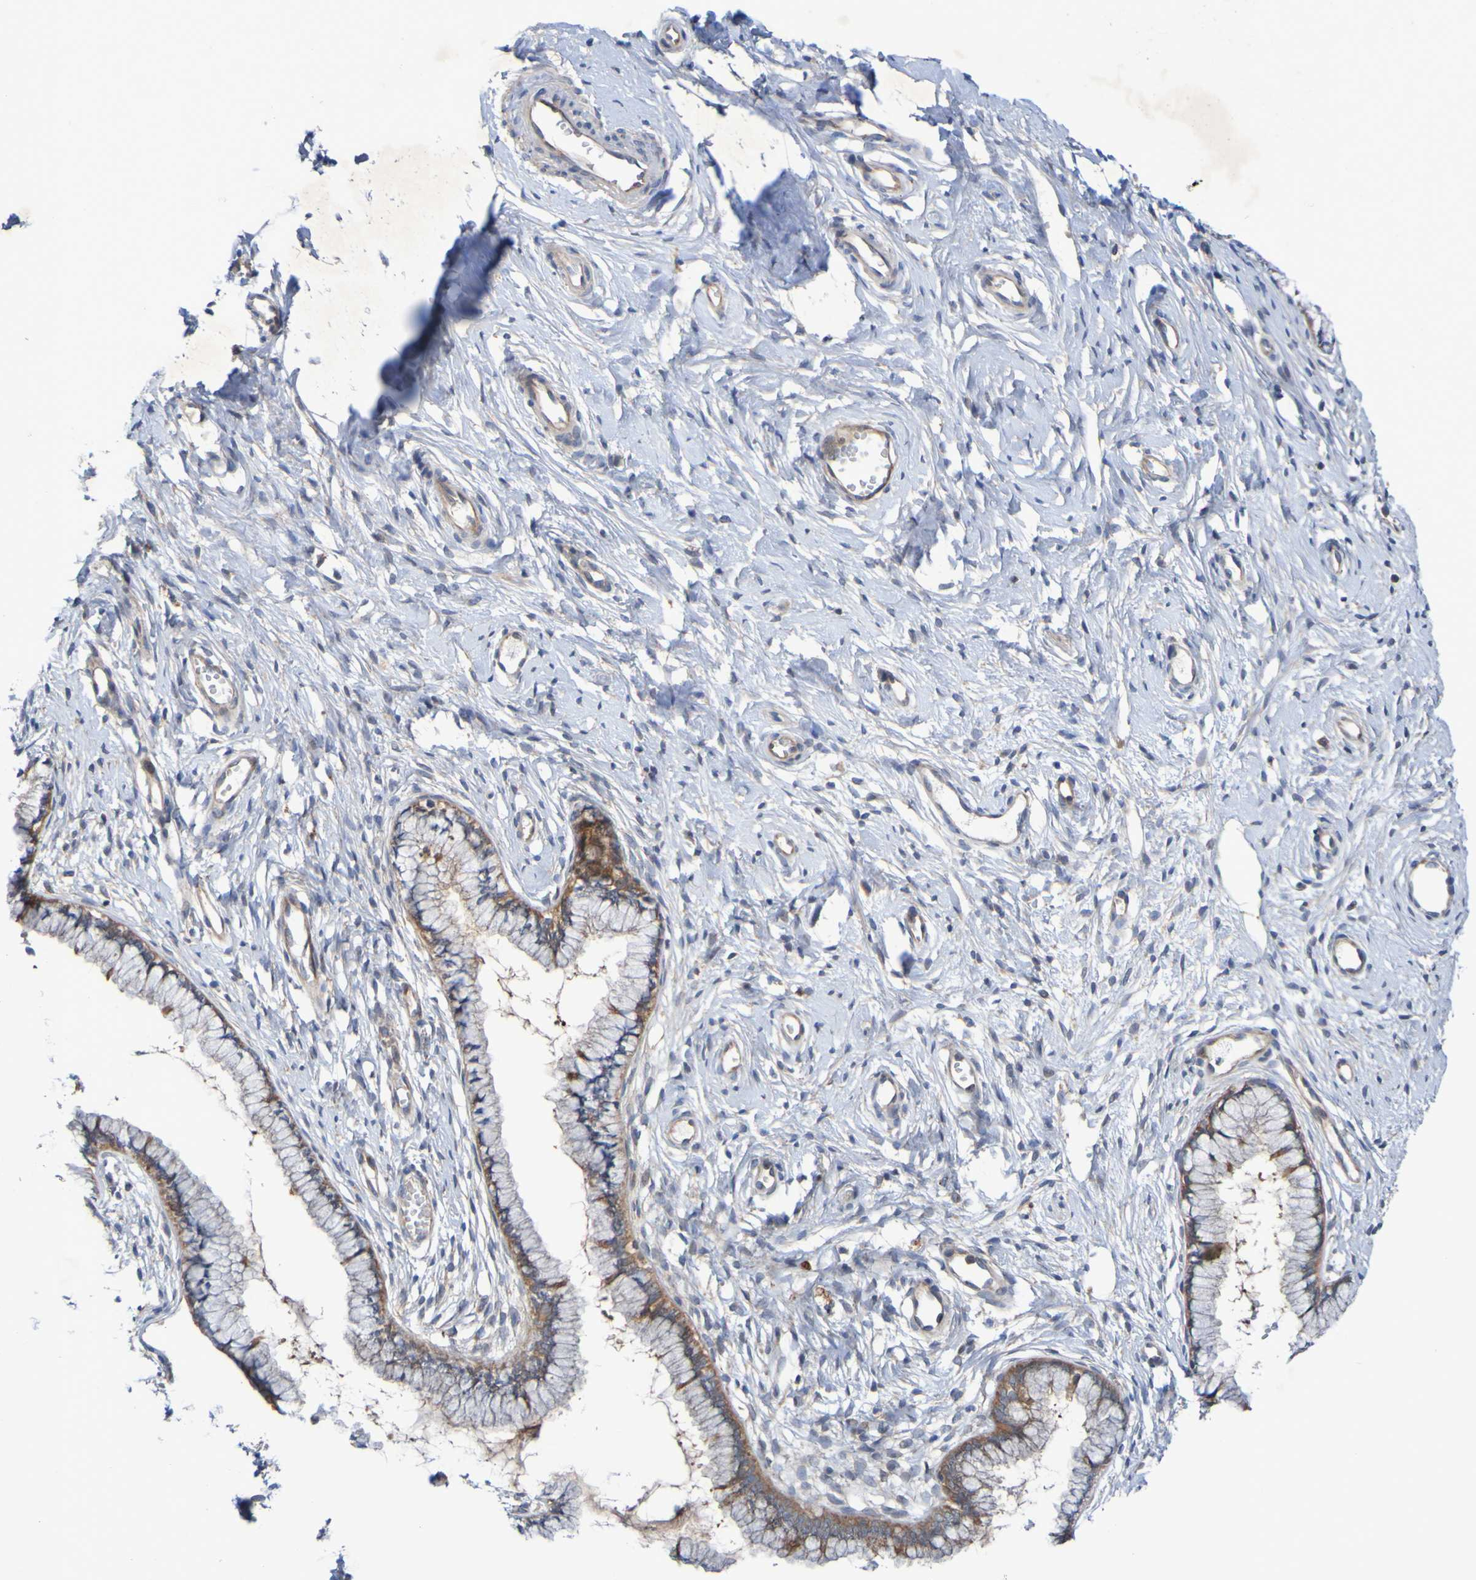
{"staining": {"intensity": "moderate", "quantity": ">75%", "location": "cytoplasmic/membranous"}, "tissue": "cervix", "cell_type": "Glandular cells", "image_type": "normal", "snomed": [{"axis": "morphology", "description": "Normal tissue, NOS"}, {"axis": "topography", "description": "Cervix"}], "caption": "This is a histology image of immunohistochemistry (IHC) staining of unremarkable cervix, which shows moderate expression in the cytoplasmic/membranous of glandular cells.", "gene": "SDK1", "patient": {"sex": "female", "age": 65}}